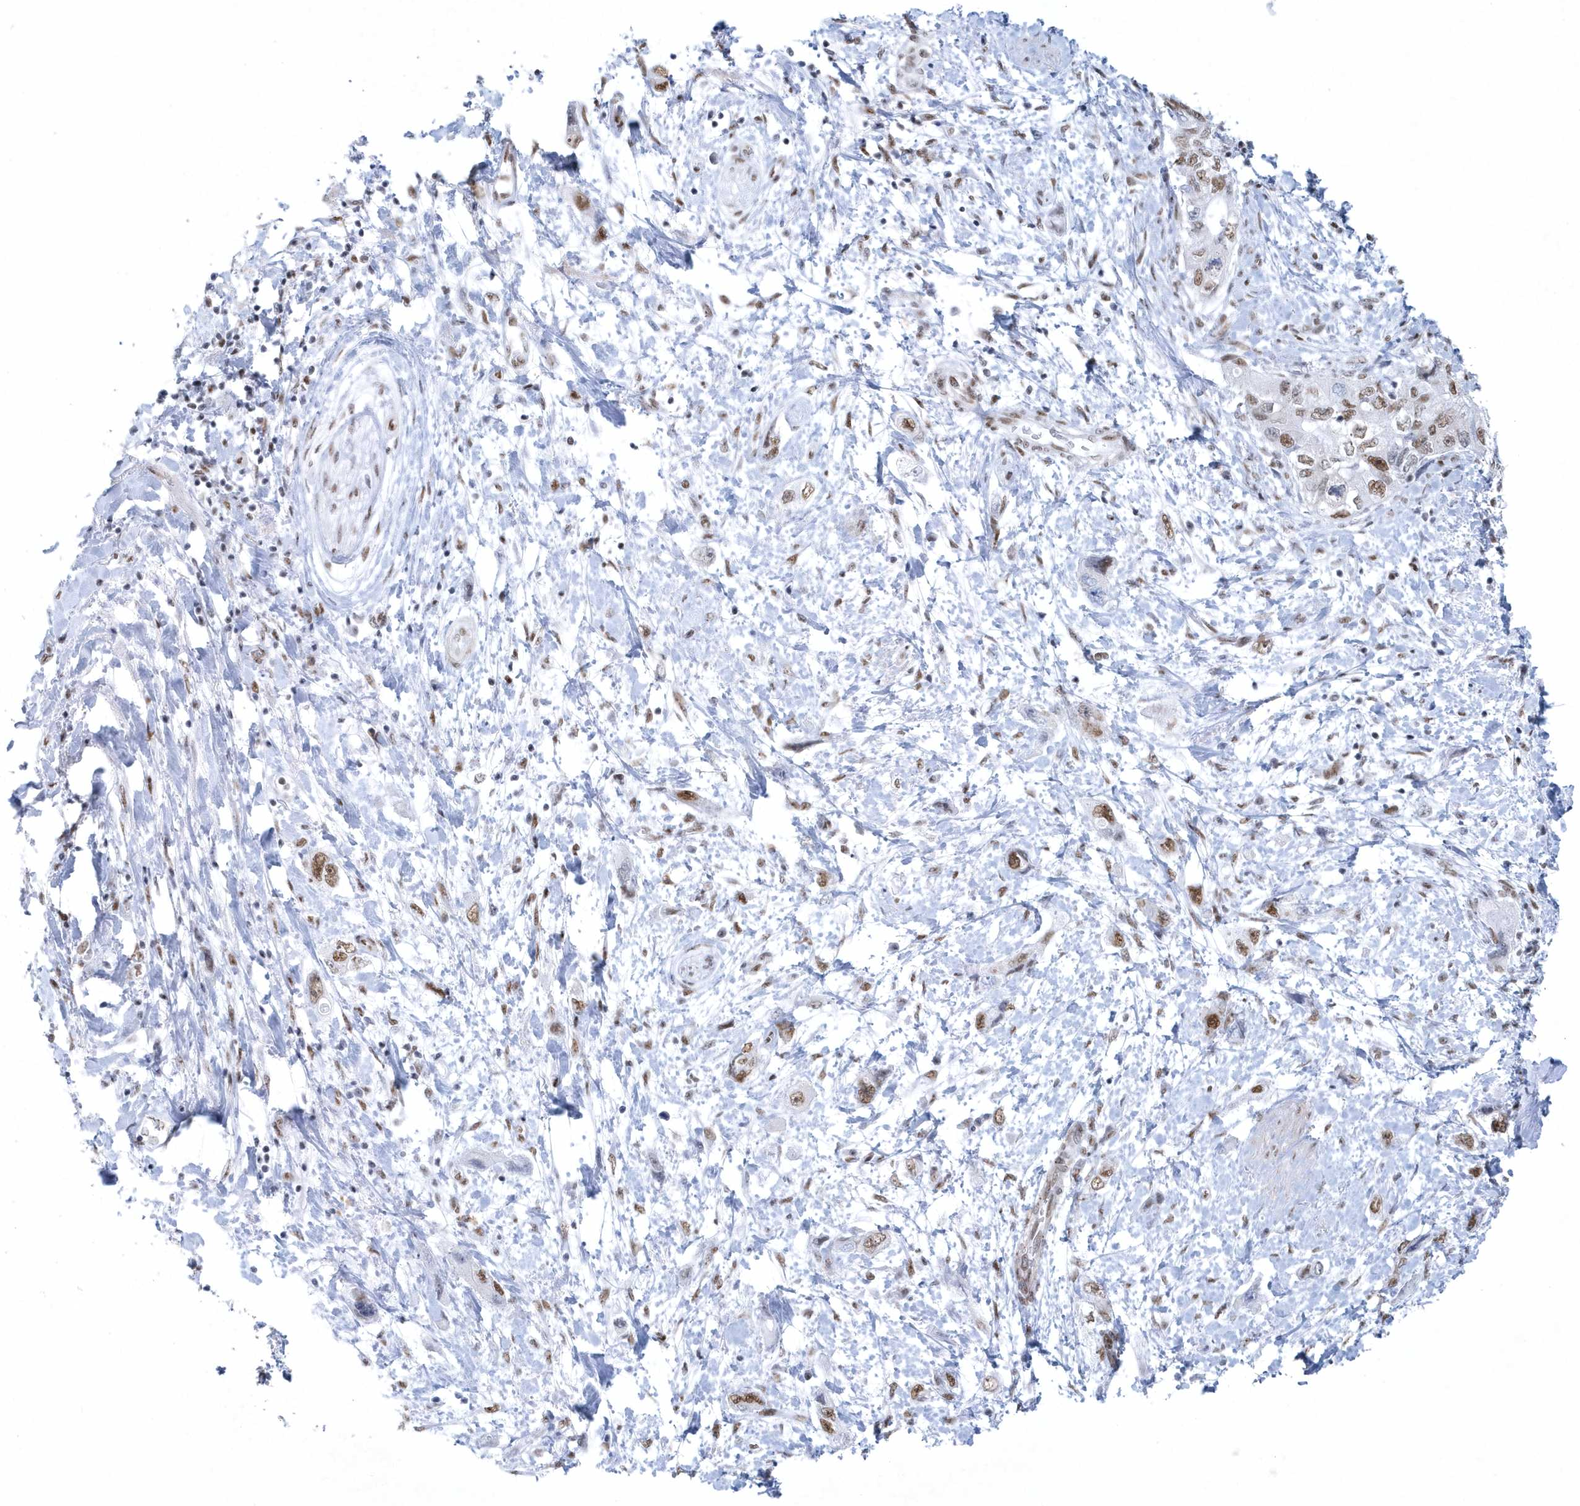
{"staining": {"intensity": "moderate", "quantity": ">75%", "location": "nuclear"}, "tissue": "pancreatic cancer", "cell_type": "Tumor cells", "image_type": "cancer", "snomed": [{"axis": "morphology", "description": "Adenocarcinoma, NOS"}, {"axis": "topography", "description": "Pancreas"}], "caption": "Immunohistochemical staining of human adenocarcinoma (pancreatic) reveals medium levels of moderate nuclear positivity in about >75% of tumor cells.", "gene": "DCLRE1A", "patient": {"sex": "female", "age": 73}}